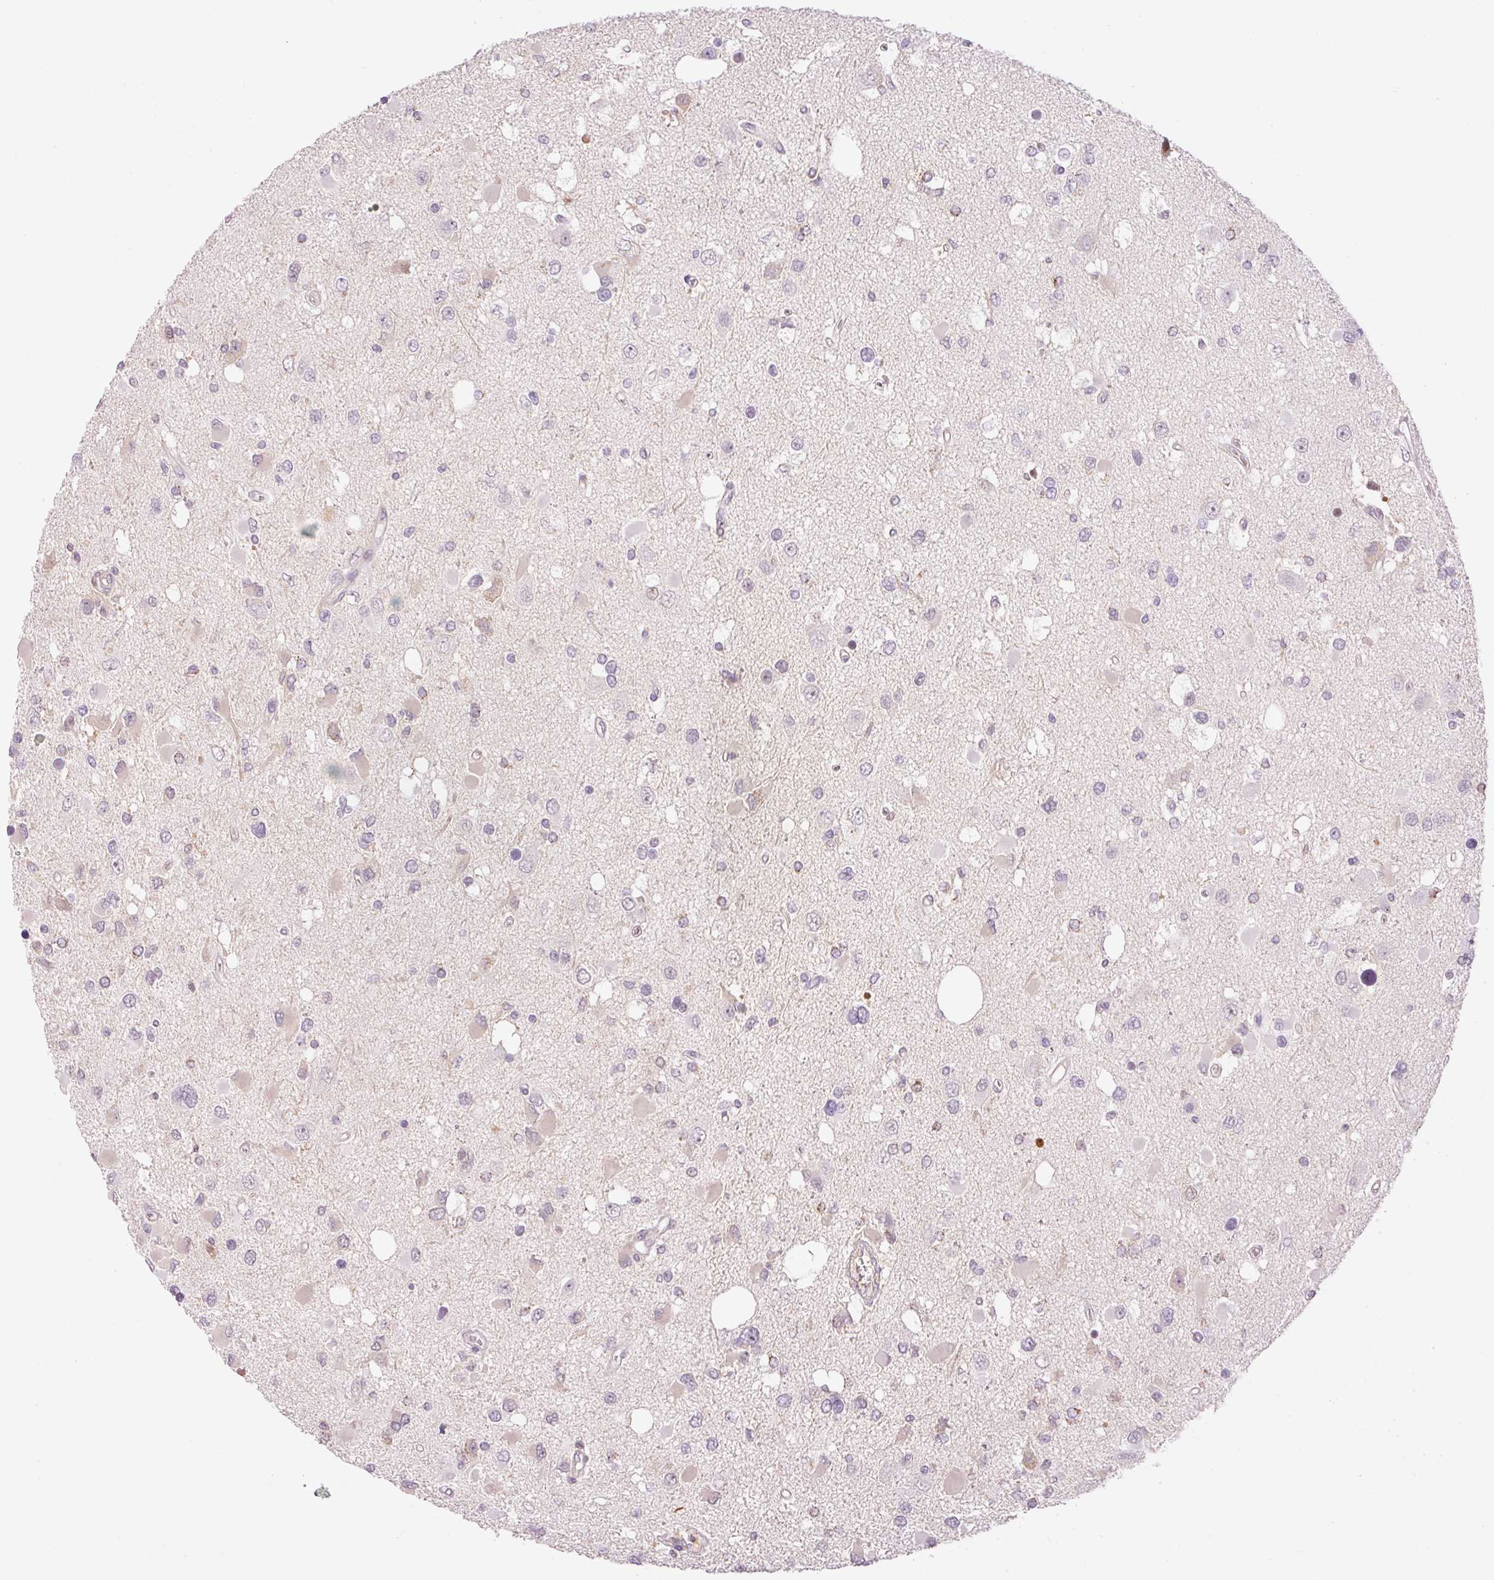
{"staining": {"intensity": "negative", "quantity": "none", "location": "none"}, "tissue": "glioma", "cell_type": "Tumor cells", "image_type": "cancer", "snomed": [{"axis": "morphology", "description": "Glioma, malignant, High grade"}, {"axis": "topography", "description": "Brain"}], "caption": "Tumor cells are negative for brown protein staining in malignant high-grade glioma.", "gene": "HNF1A", "patient": {"sex": "male", "age": 53}}